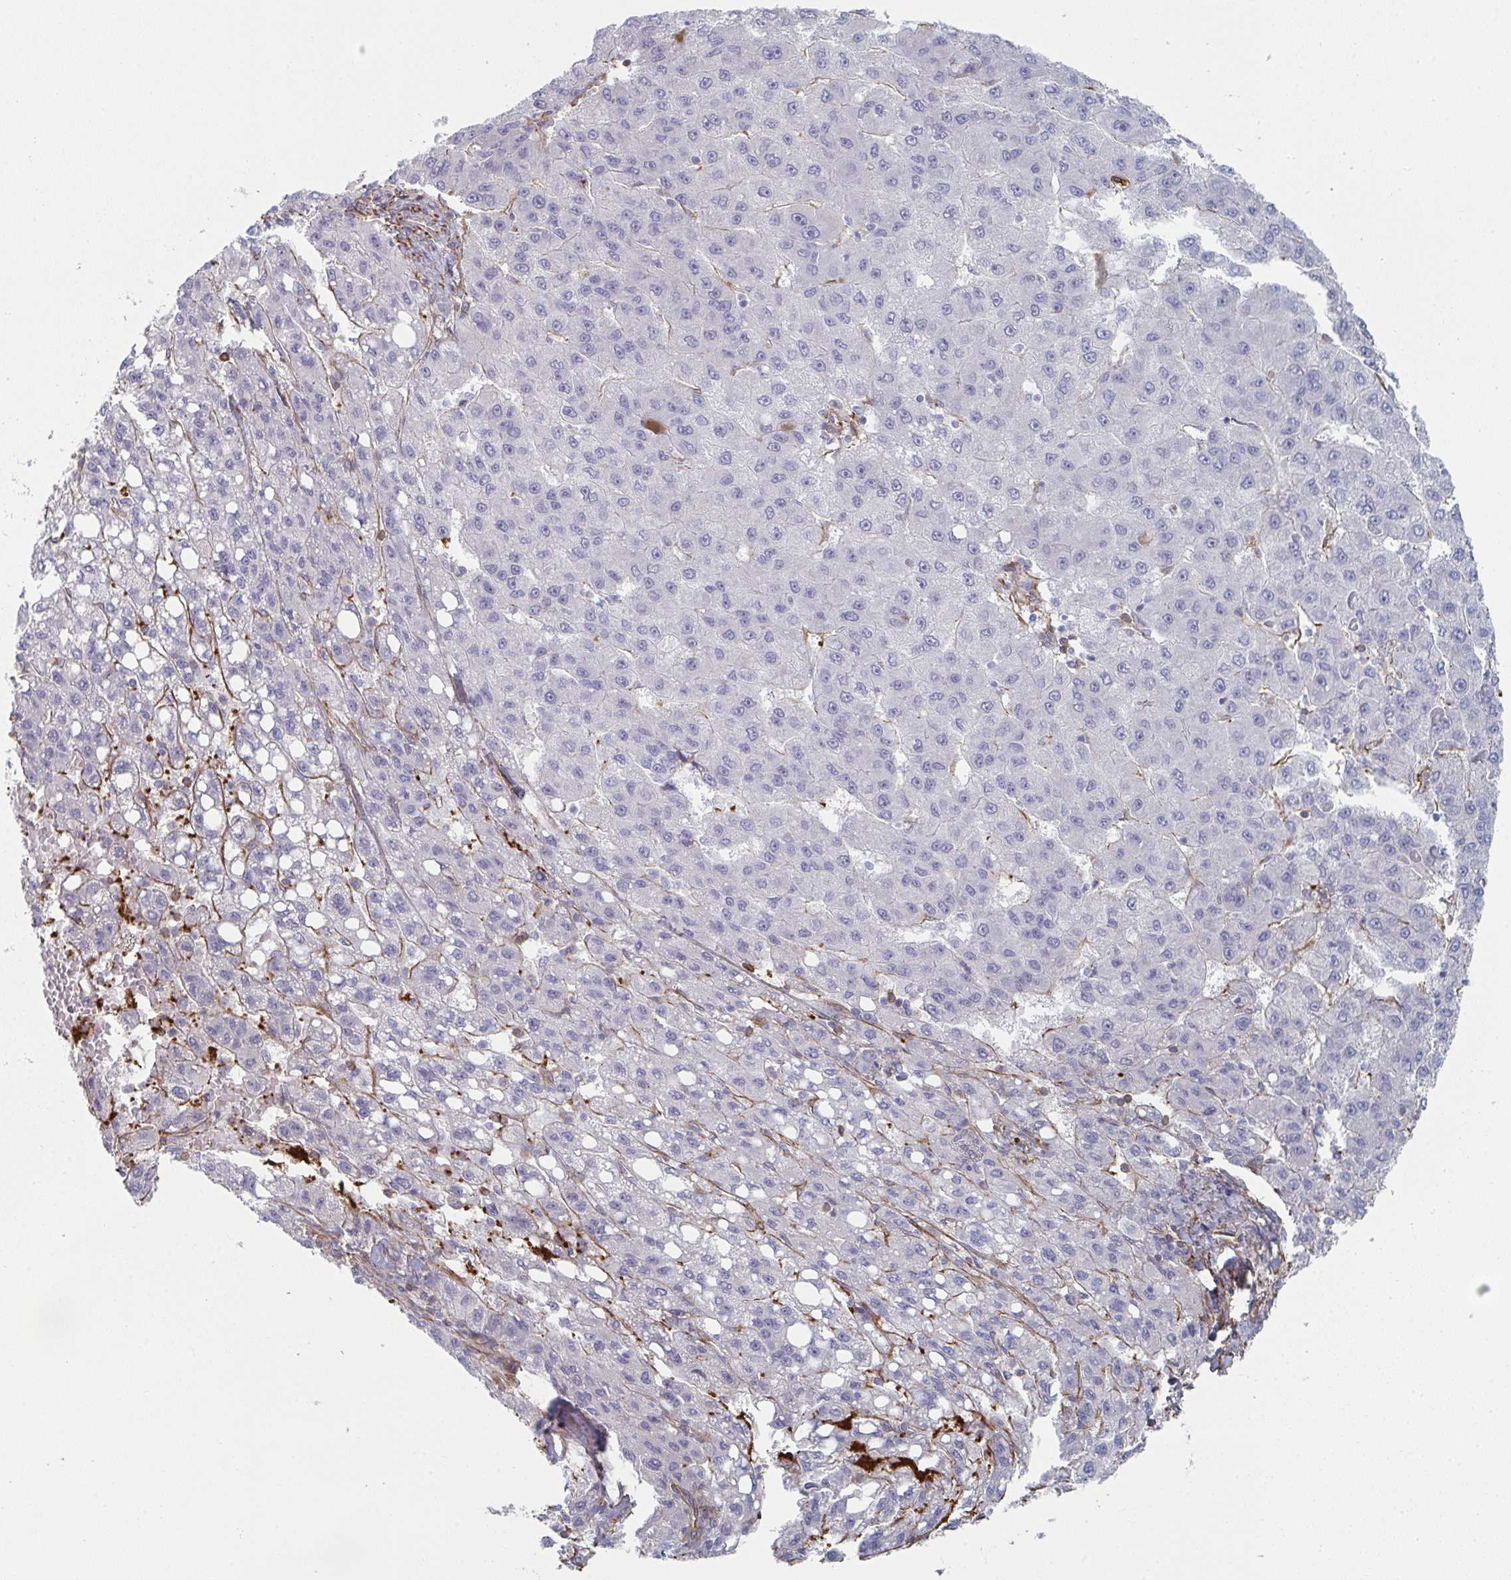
{"staining": {"intensity": "negative", "quantity": "none", "location": "none"}, "tissue": "liver cancer", "cell_type": "Tumor cells", "image_type": "cancer", "snomed": [{"axis": "morphology", "description": "Carcinoma, Hepatocellular, NOS"}, {"axis": "topography", "description": "Liver"}], "caption": "Liver hepatocellular carcinoma stained for a protein using IHC demonstrates no positivity tumor cells.", "gene": "NEURL4", "patient": {"sex": "female", "age": 82}}